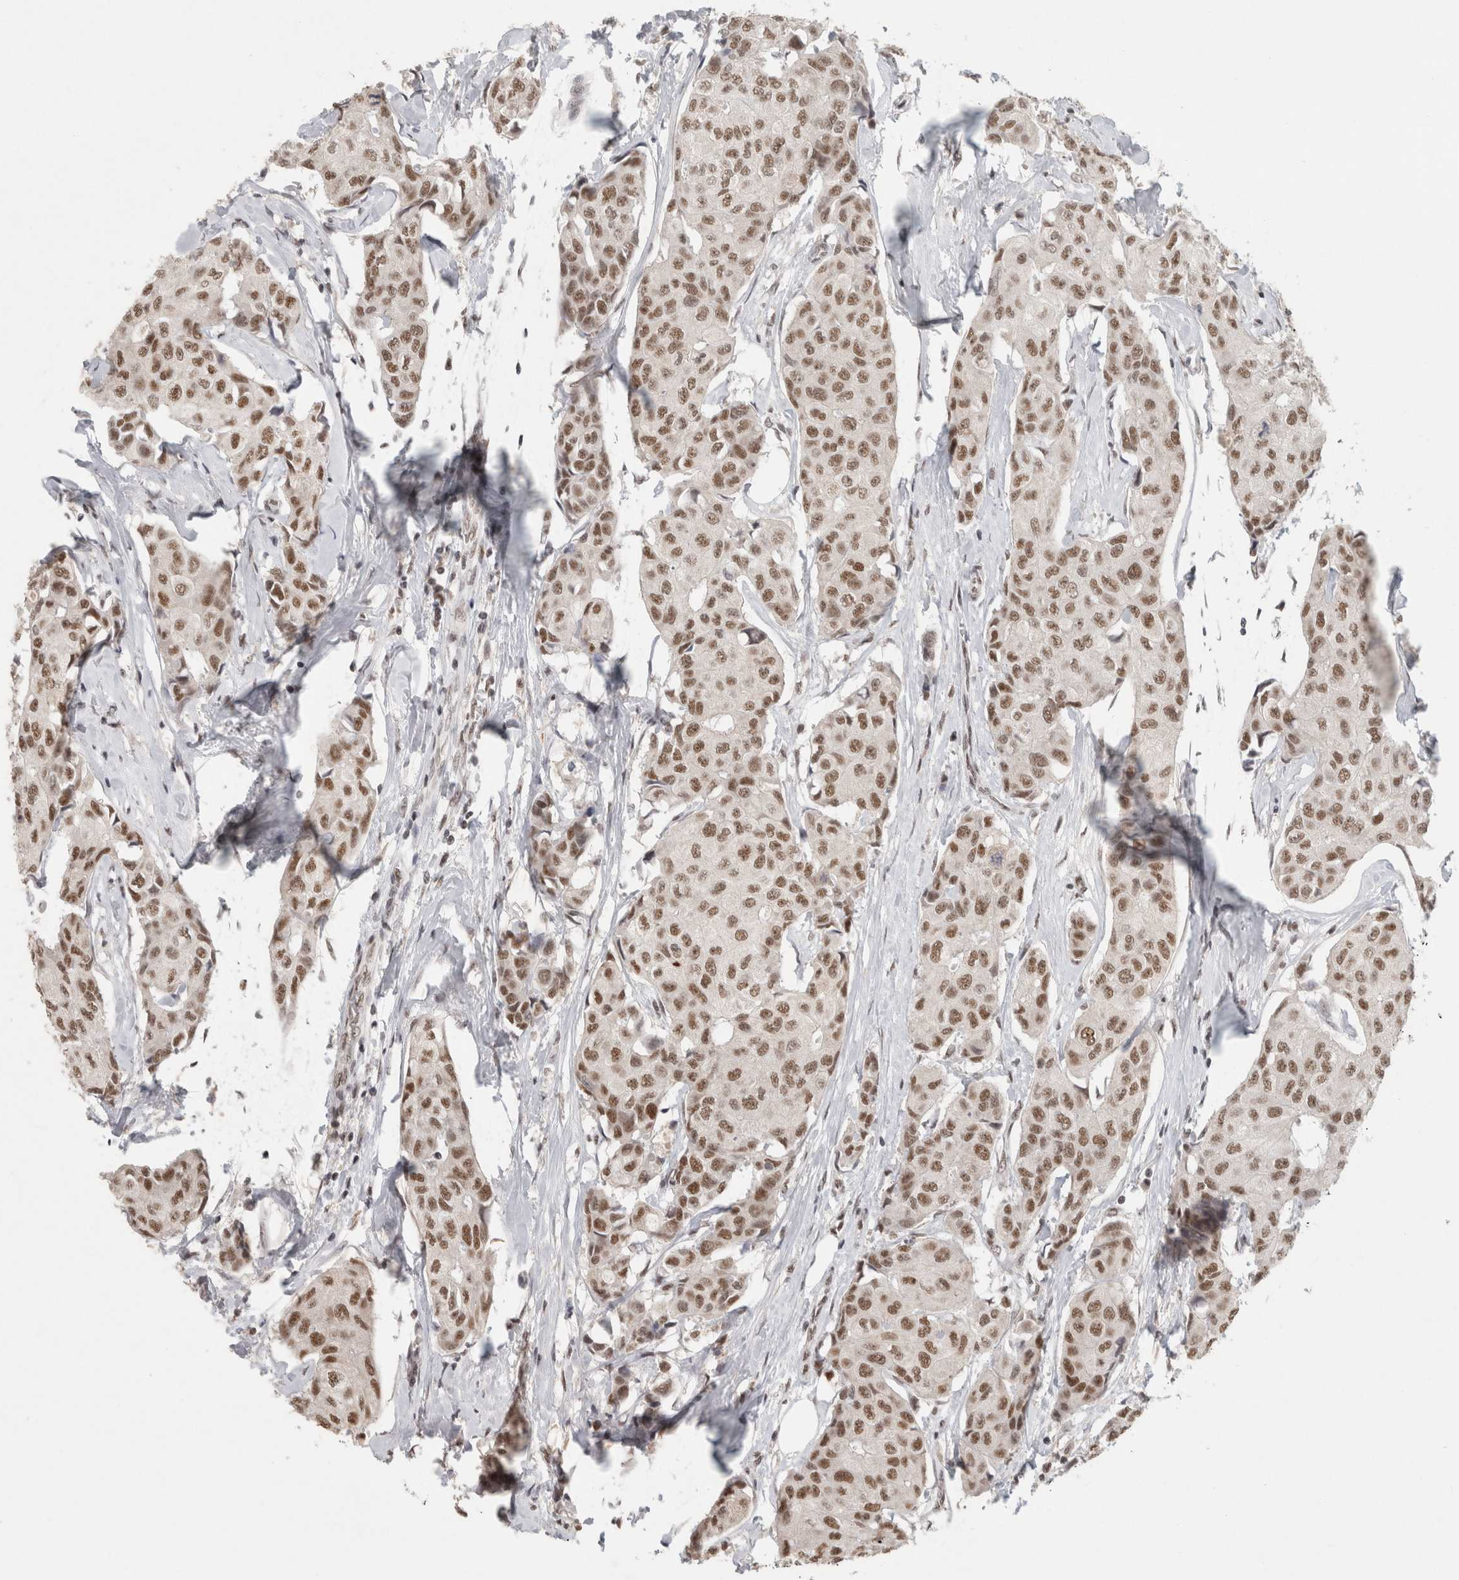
{"staining": {"intensity": "moderate", "quantity": ">75%", "location": "nuclear"}, "tissue": "breast cancer", "cell_type": "Tumor cells", "image_type": "cancer", "snomed": [{"axis": "morphology", "description": "Duct carcinoma"}, {"axis": "topography", "description": "Breast"}], "caption": "Immunohistochemistry (IHC) of human breast cancer (invasive ductal carcinoma) demonstrates medium levels of moderate nuclear staining in approximately >75% of tumor cells.", "gene": "ZNF830", "patient": {"sex": "female", "age": 80}}